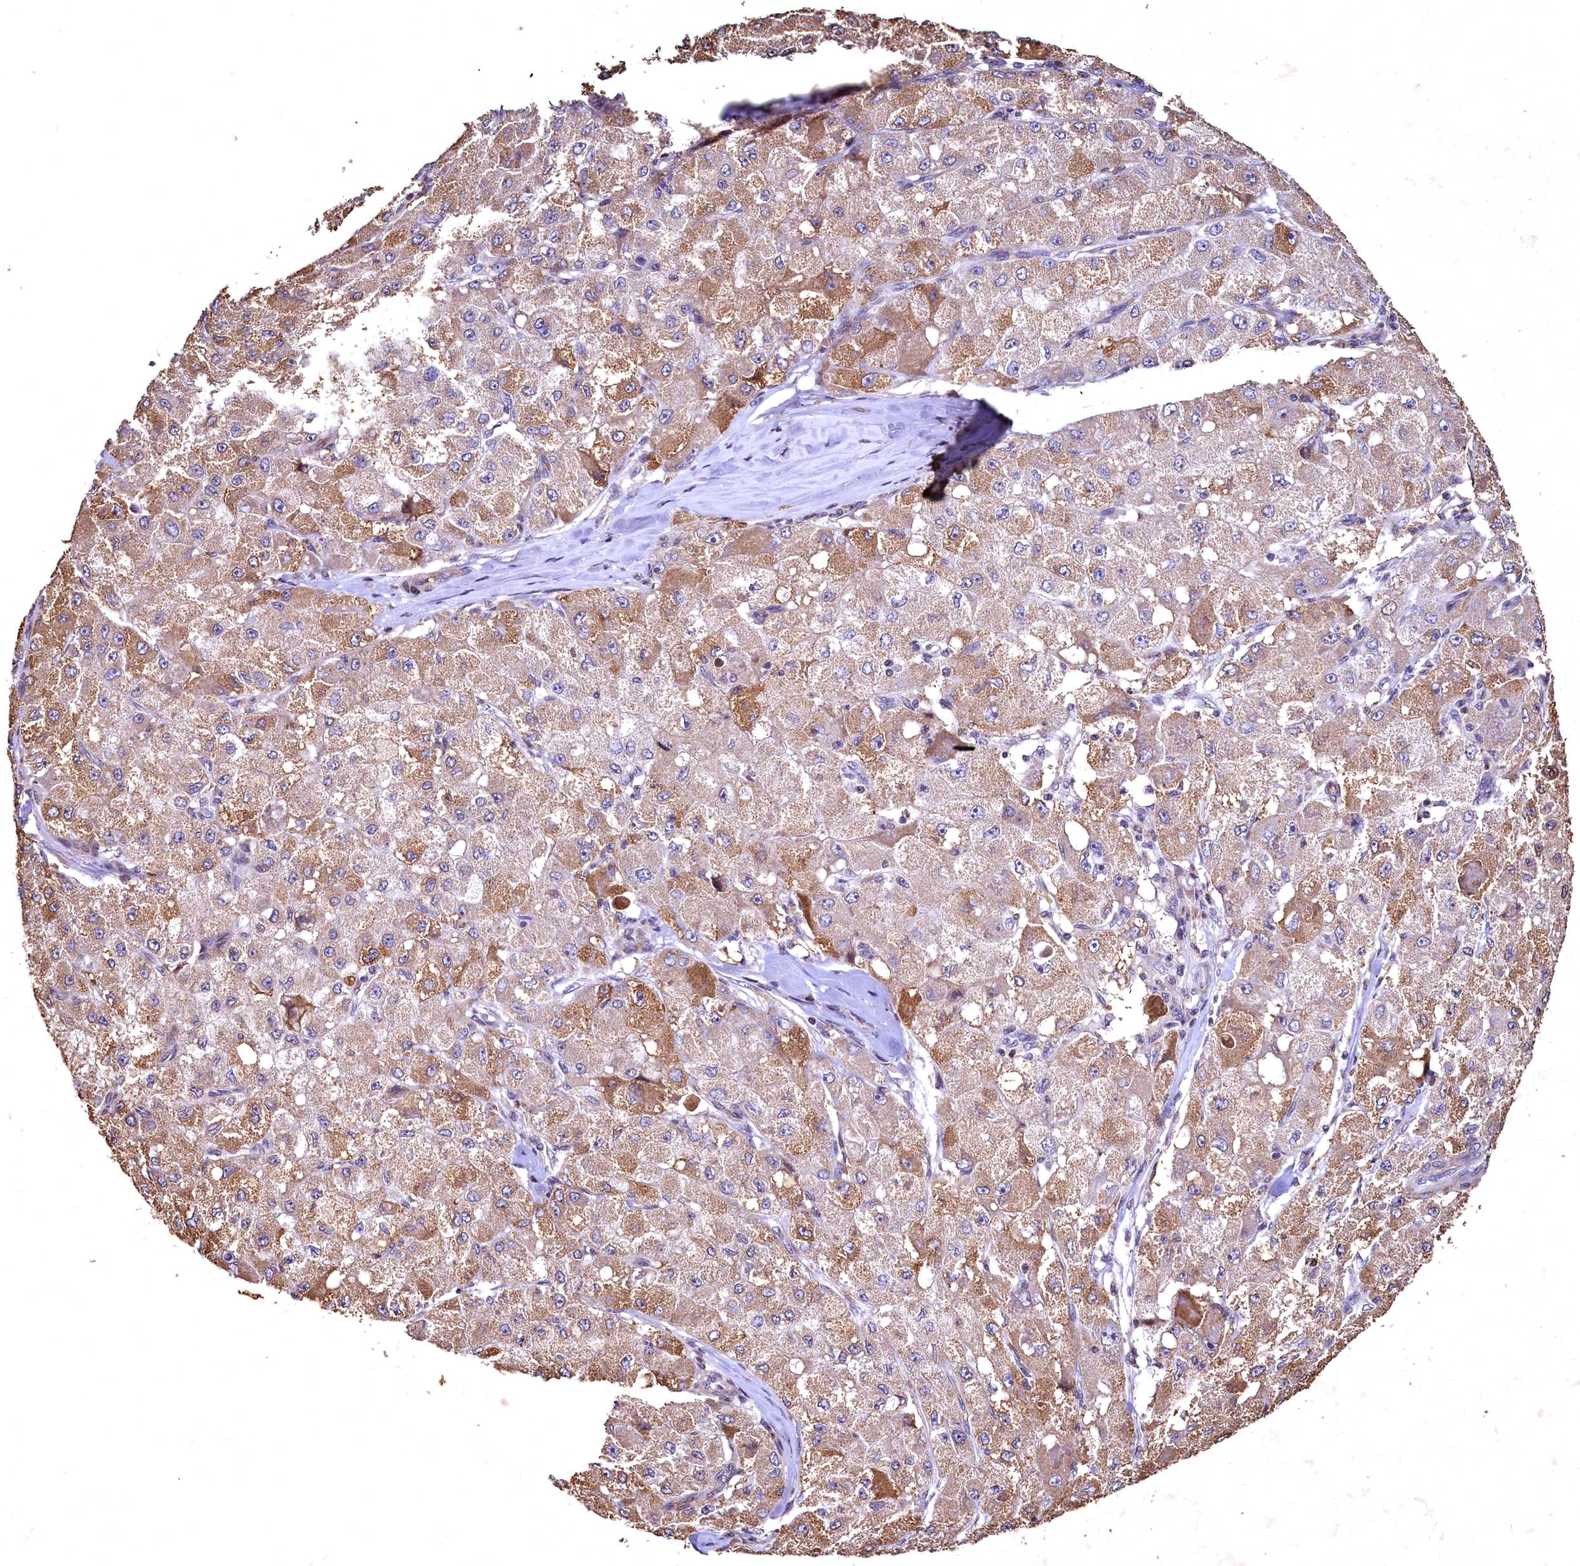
{"staining": {"intensity": "moderate", "quantity": ">75%", "location": "cytoplasmic/membranous"}, "tissue": "liver cancer", "cell_type": "Tumor cells", "image_type": "cancer", "snomed": [{"axis": "morphology", "description": "Carcinoma, Hepatocellular, NOS"}, {"axis": "topography", "description": "Liver"}], "caption": "Protein analysis of hepatocellular carcinoma (liver) tissue displays moderate cytoplasmic/membranous expression in about >75% of tumor cells.", "gene": "SPTA1", "patient": {"sex": "male", "age": 80}}